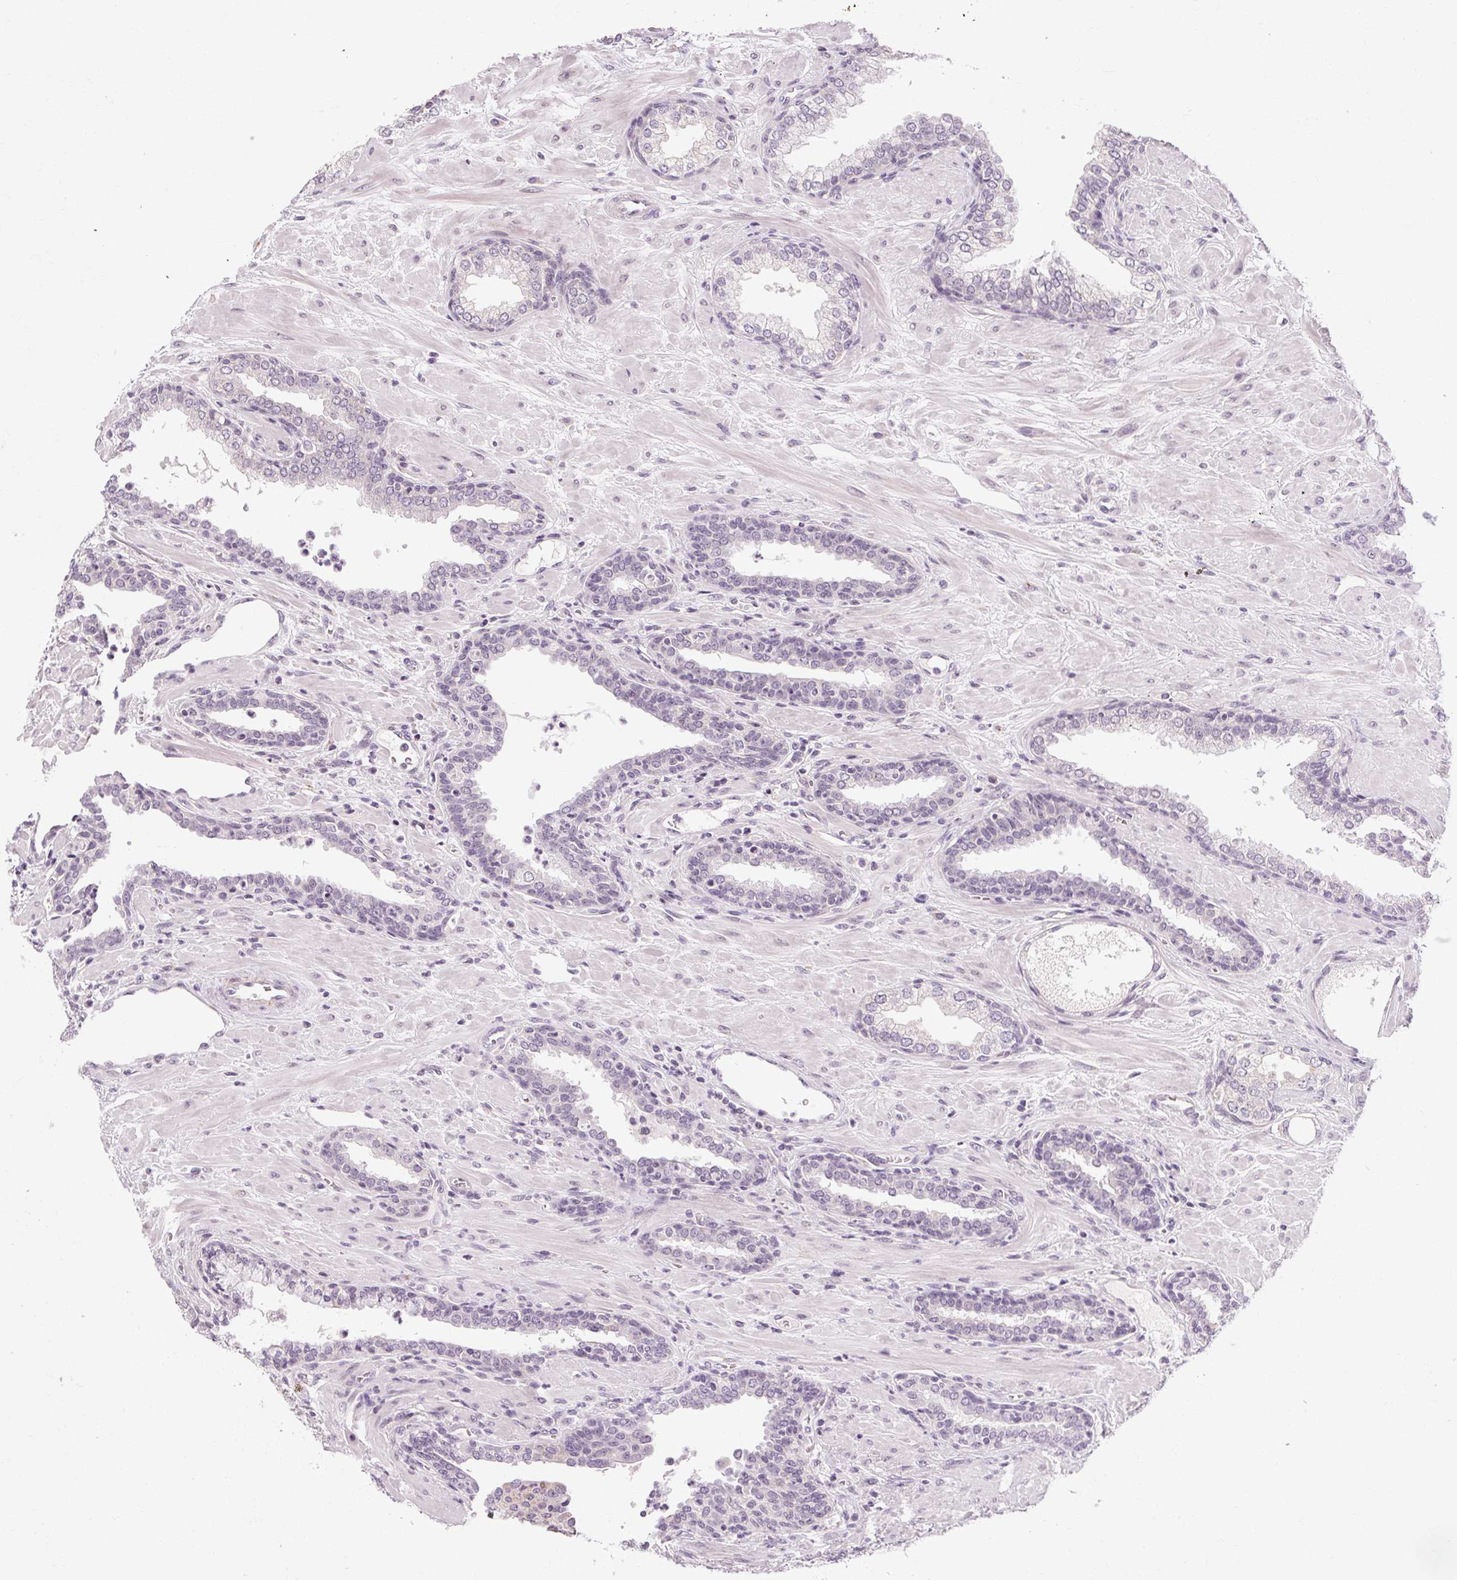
{"staining": {"intensity": "negative", "quantity": "none", "location": "none"}, "tissue": "prostate cancer", "cell_type": "Tumor cells", "image_type": "cancer", "snomed": [{"axis": "morphology", "description": "Adenocarcinoma, Low grade"}, {"axis": "topography", "description": "Prostate"}], "caption": "Micrograph shows no significant protein positivity in tumor cells of prostate cancer.", "gene": "KLHL40", "patient": {"sex": "male", "age": 61}}